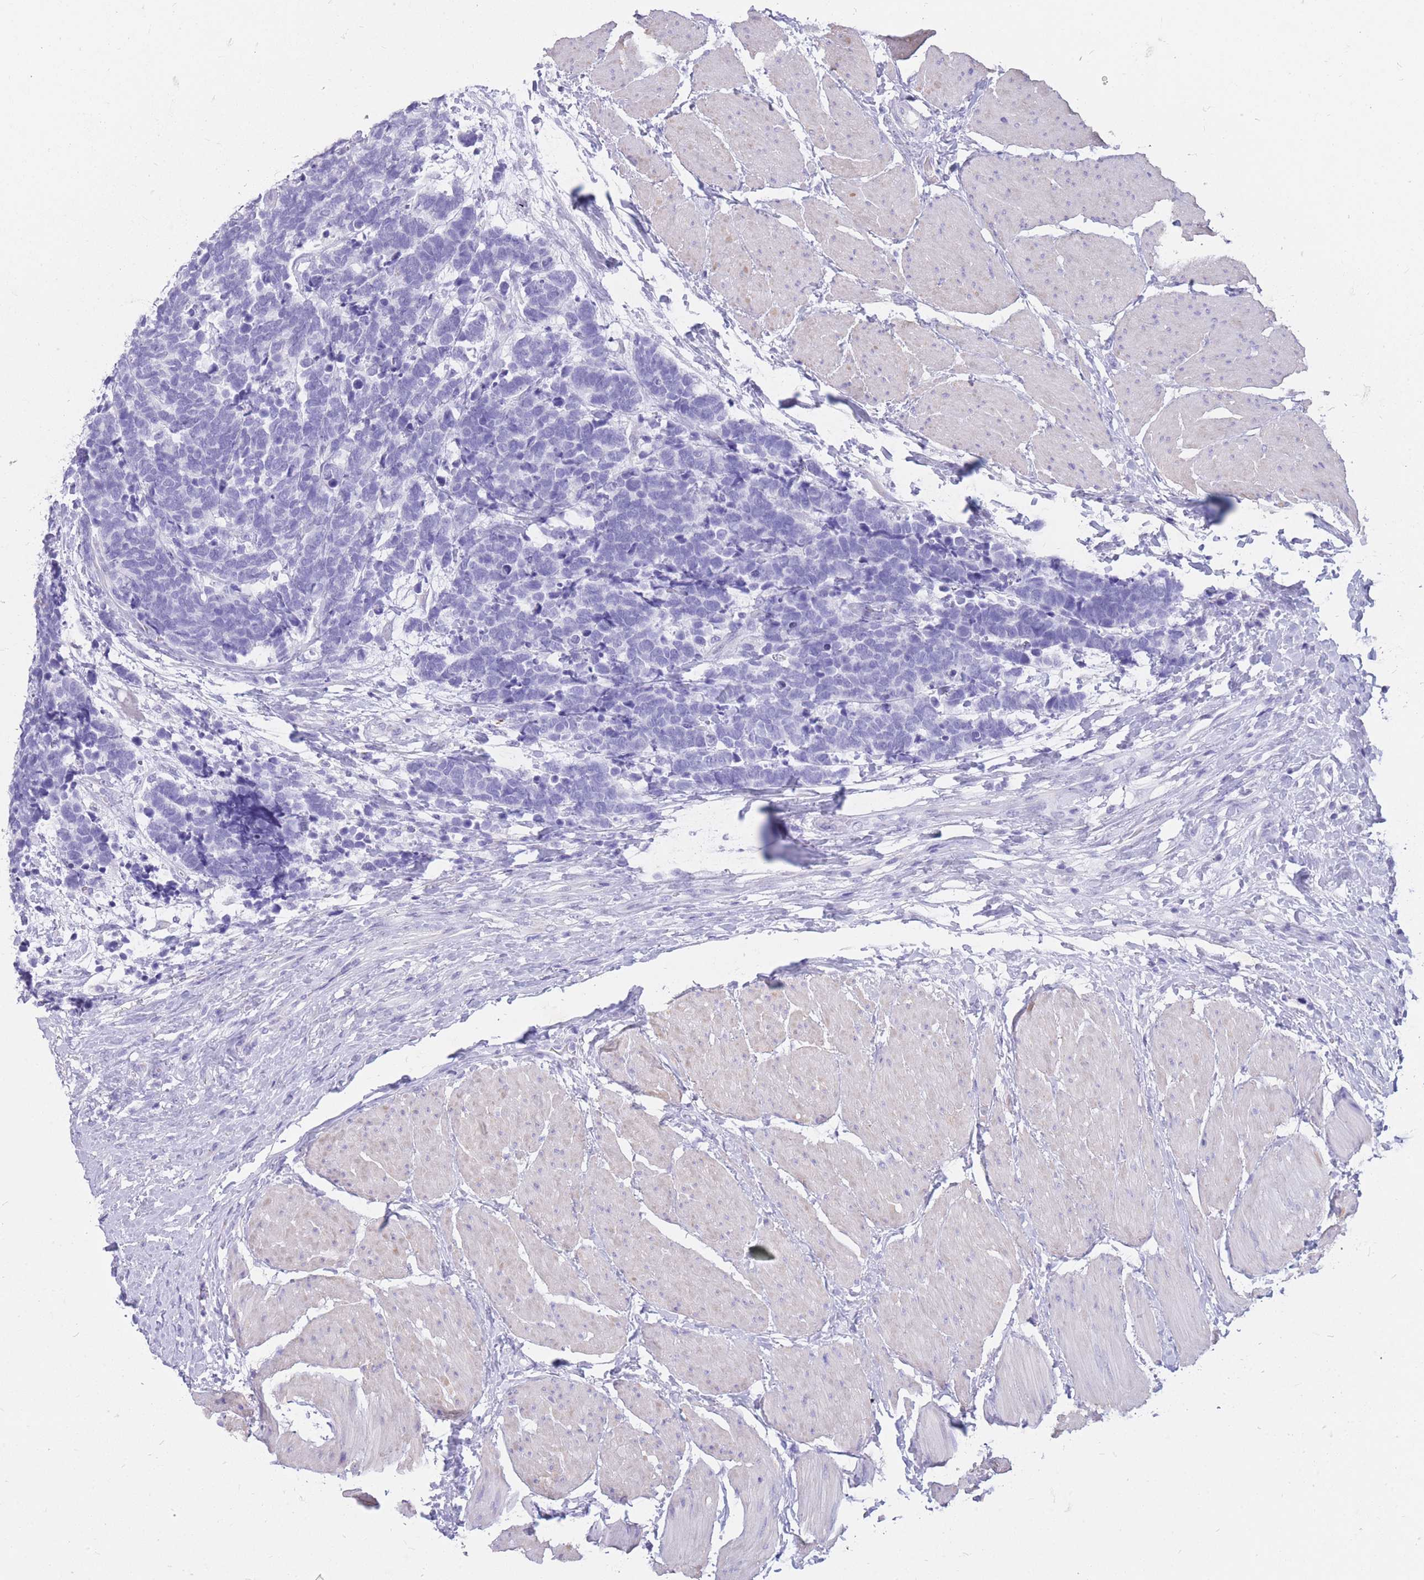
{"staining": {"intensity": "negative", "quantity": "none", "location": "none"}, "tissue": "carcinoid", "cell_type": "Tumor cells", "image_type": "cancer", "snomed": [{"axis": "morphology", "description": "Carcinoma, NOS"}, {"axis": "morphology", "description": "Carcinoid, malignant, NOS"}, {"axis": "topography", "description": "Urinary bladder"}], "caption": "A micrograph of human carcinoid is negative for staining in tumor cells.", "gene": "CYP21A2", "patient": {"sex": "male", "age": 57}}